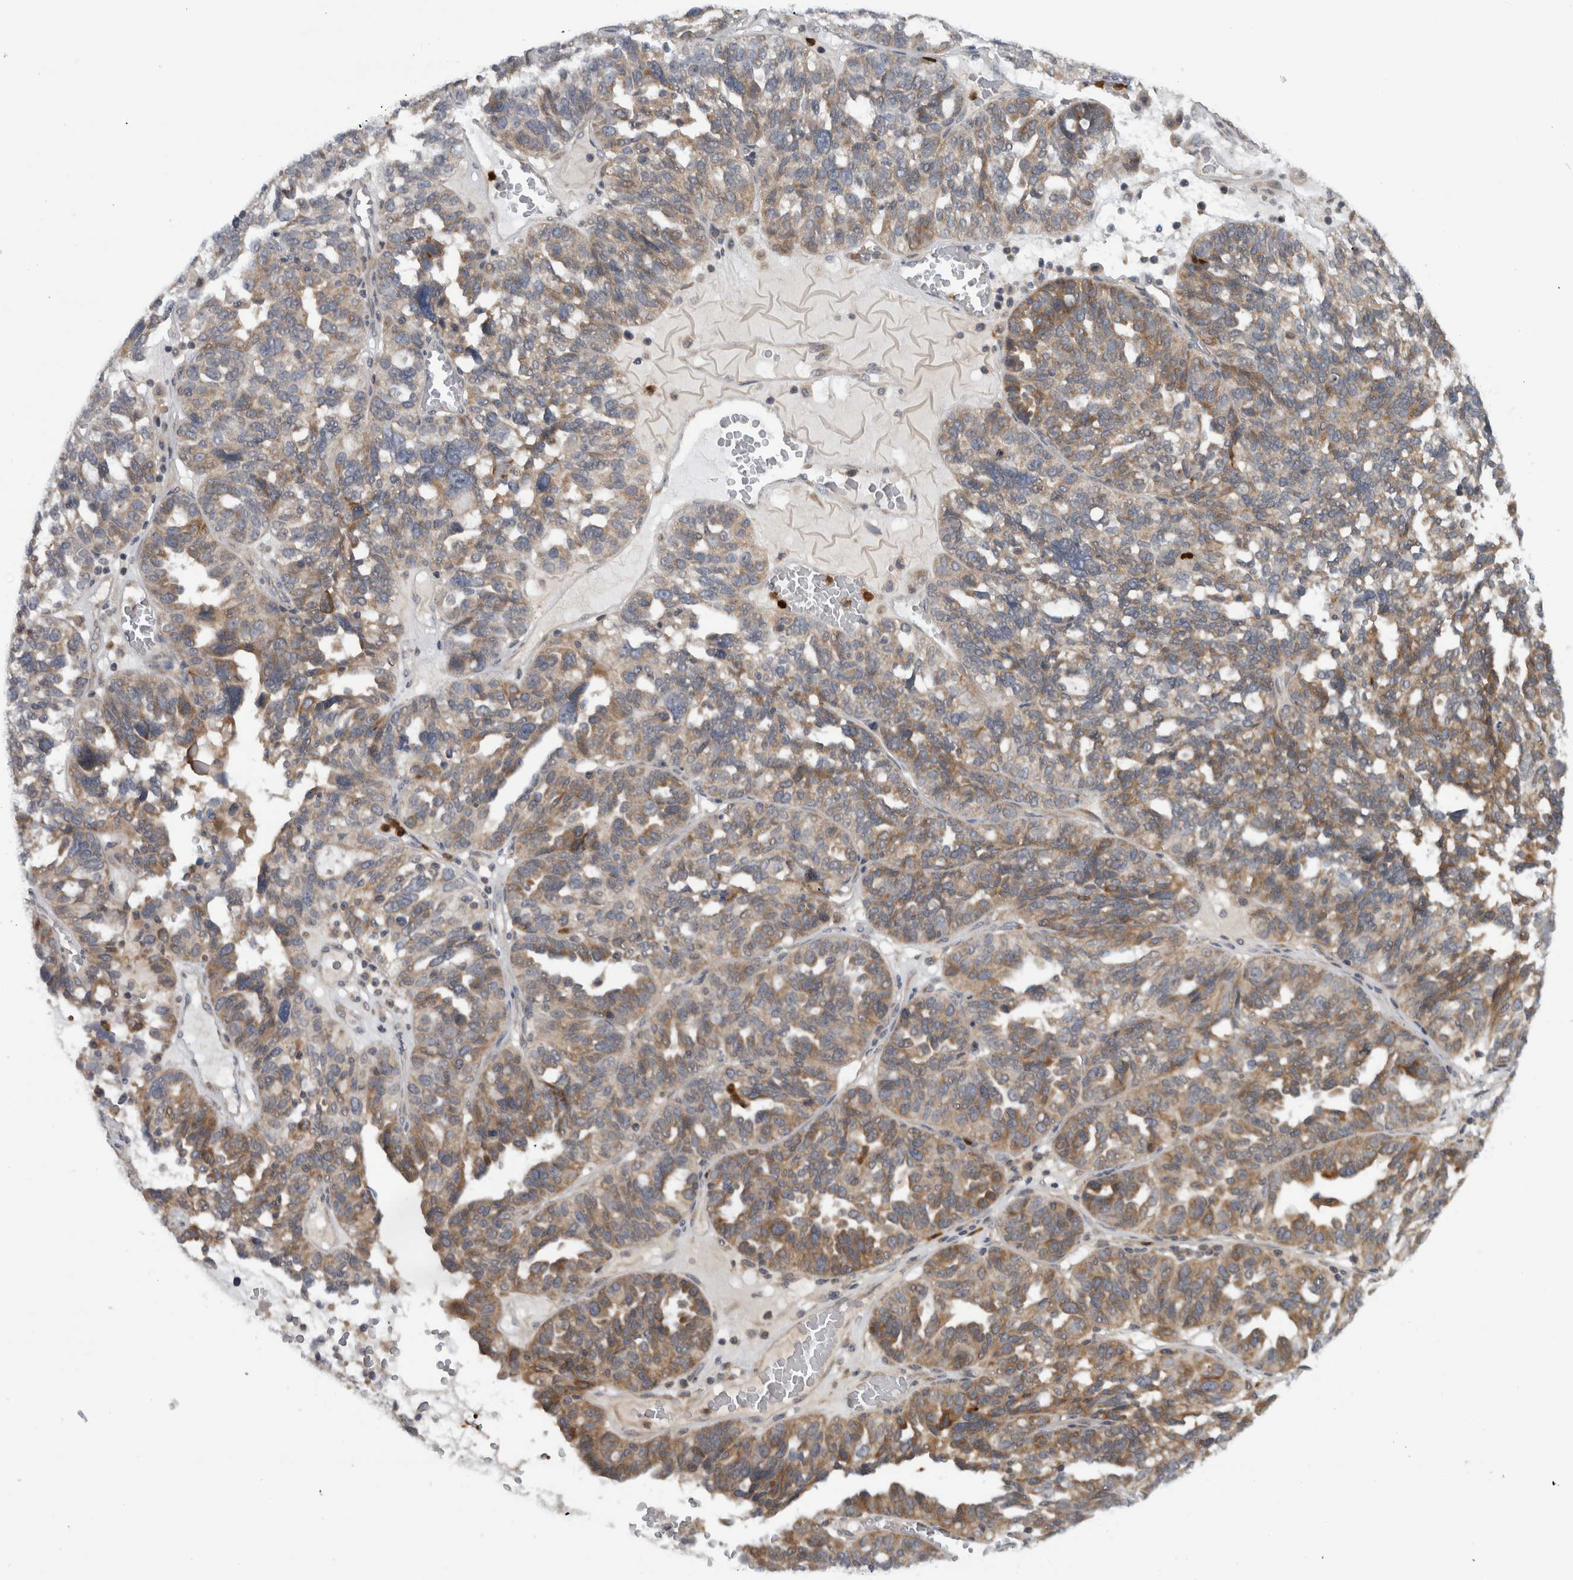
{"staining": {"intensity": "moderate", "quantity": ">75%", "location": "cytoplasmic/membranous"}, "tissue": "ovarian cancer", "cell_type": "Tumor cells", "image_type": "cancer", "snomed": [{"axis": "morphology", "description": "Cystadenocarcinoma, serous, NOS"}, {"axis": "topography", "description": "Ovary"}], "caption": "Serous cystadenocarcinoma (ovarian) stained with a brown dye demonstrates moderate cytoplasmic/membranous positive staining in about >75% of tumor cells.", "gene": "PDCD2", "patient": {"sex": "female", "age": 59}}